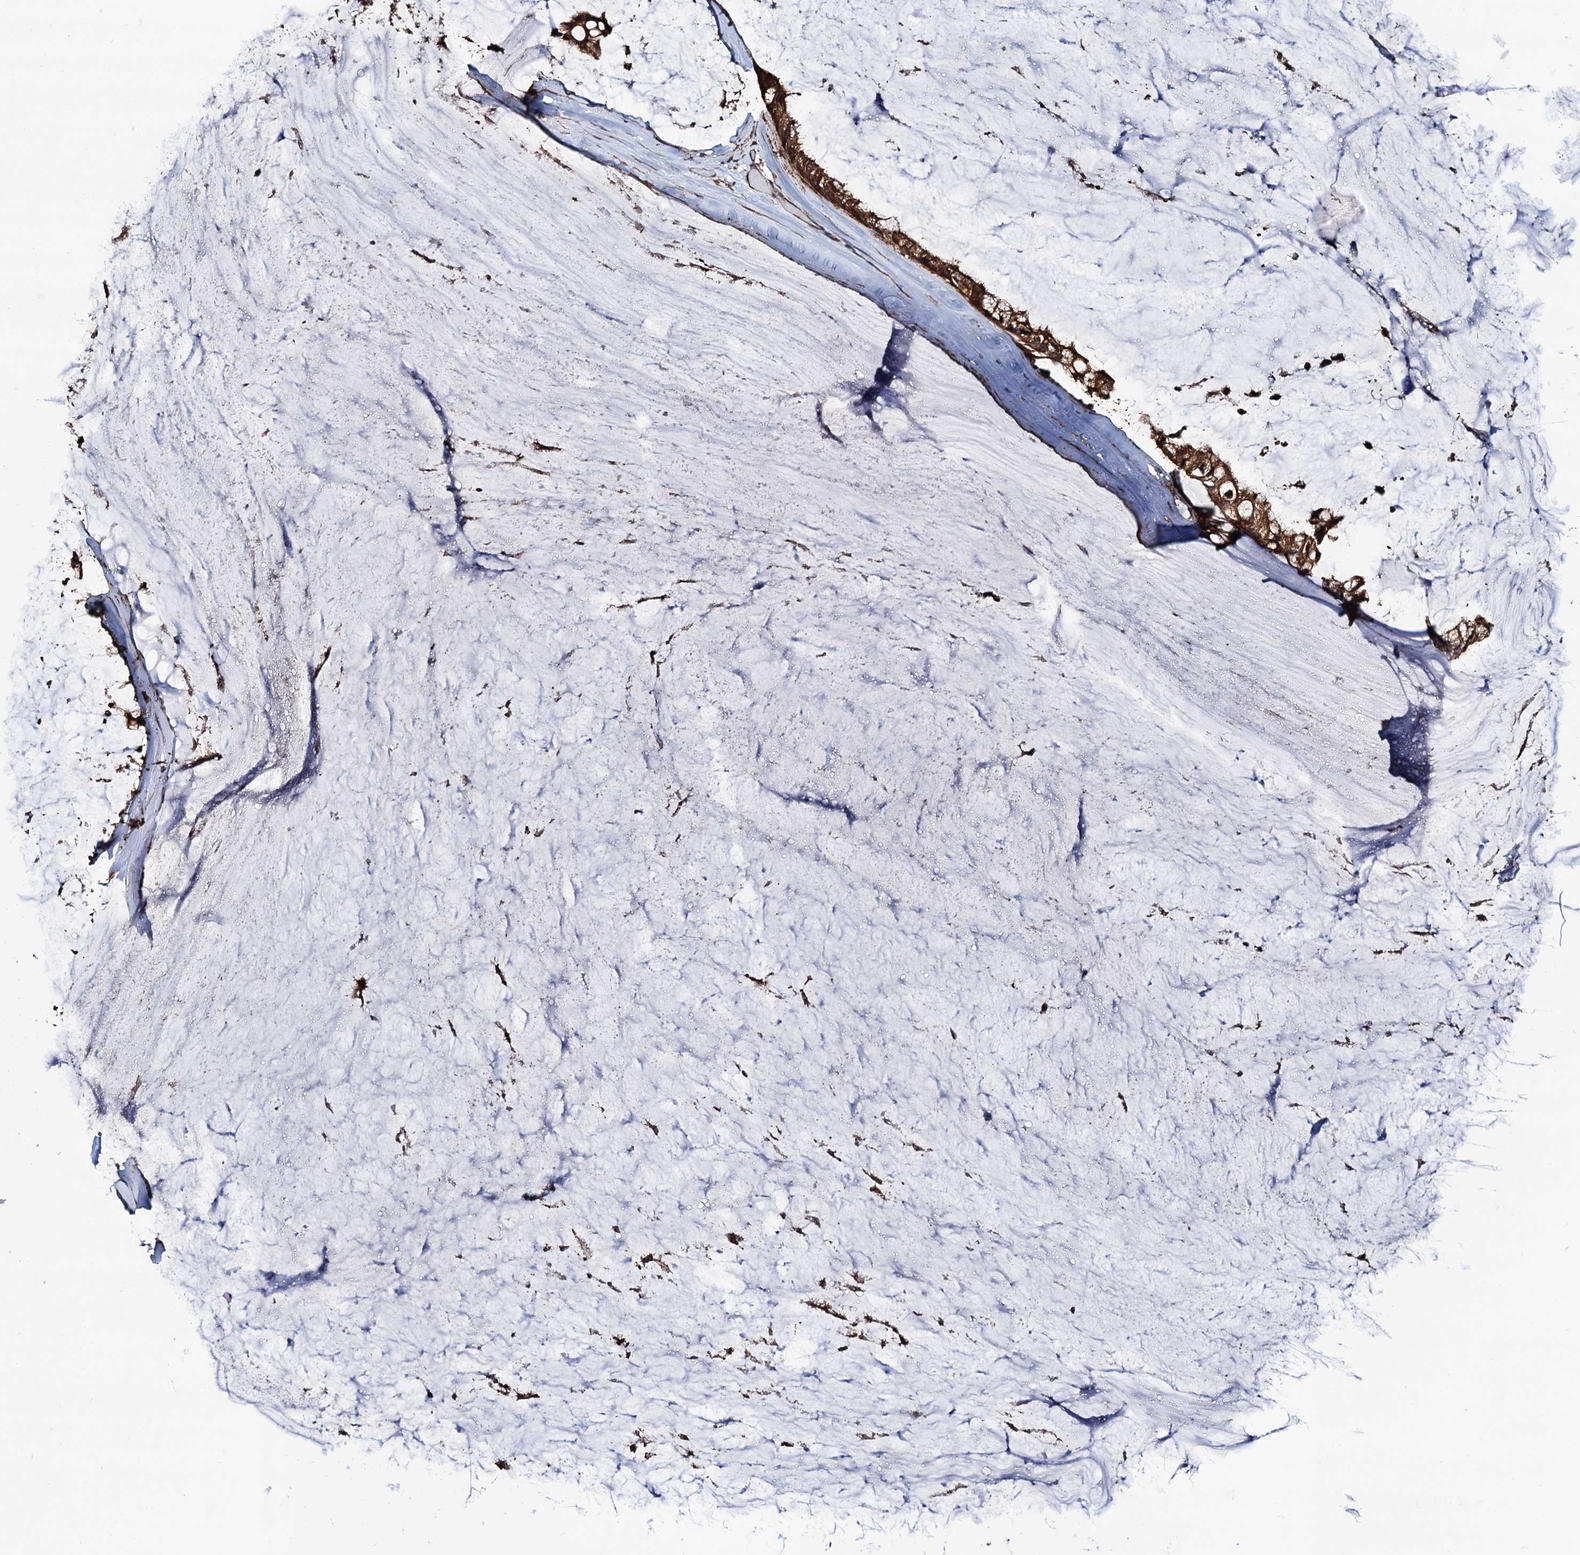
{"staining": {"intensity": "strong", "quantity": ">75%", "location": "cytoplasmic/membranous"}, "tissue": "ovarian cancer", "cell_type": "Tumor cells", "image_type": "cancer", "snomed": [{"axis": "morphology", "description": "Cystadenocarcinoma, mucinous, NOS"}, {"axis": "topography", "description": "Ovary"}], "caption": "The image shows staining of ovarian cancer (mucinous cystadenocarcinoma), revealing strong cytoplasmic/membranous protein staining (brown color) within tumor cells. The staining was performed using DAB (3,3'-diaminobenzidine) to visualize the protein expression in brown, while the nuclei were stained in blue with hematoxylin (Magnification: 20x).", "gene": "NEK1", "patient": {"sex": "female", "age": 39}}